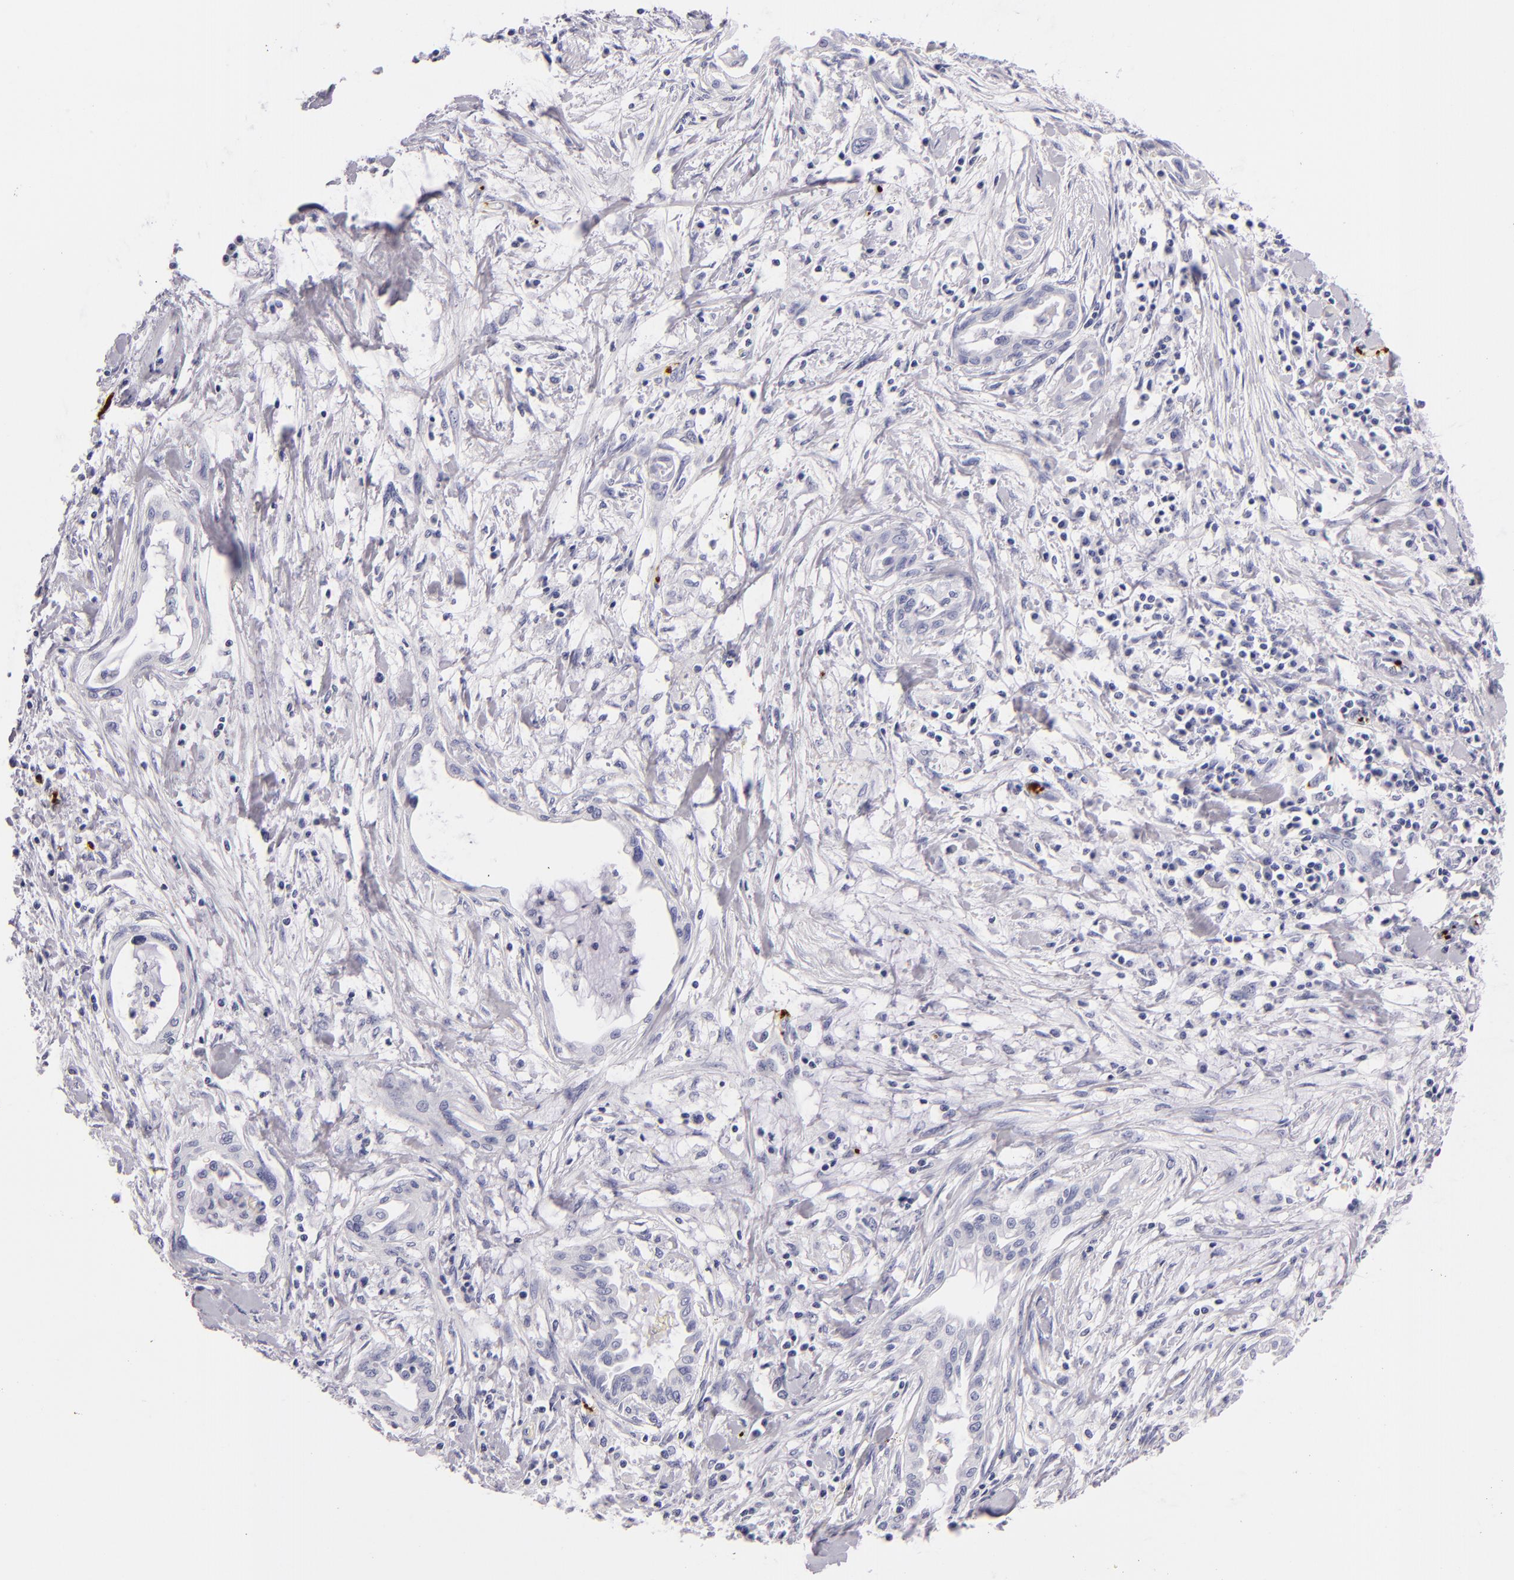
{"staining": {"intensity": "negative", "quantity": "none", "location": "none"}, "tissue": "pancreatic cancer", "cell_type": "Tumor cells", "image_type": "cancer", "snomed": [{"axis": "morphology", "description": "Adenocarcinoma, NOS"}, {"axis": "topography", "description": "Pancreas"}], "caption": "Immunohistochemistry (IHC) of pancreatic cancer exhibits no staining in tumor cells. Brightfield microscopy of immunohistochemistry stained with DAB (3,3'-diaminobenzidine) (brown) and hematoxylin (blue), captured at high magnification.", "gene": "GP1BA", "patient": {"sex": "female", "age": 64}}